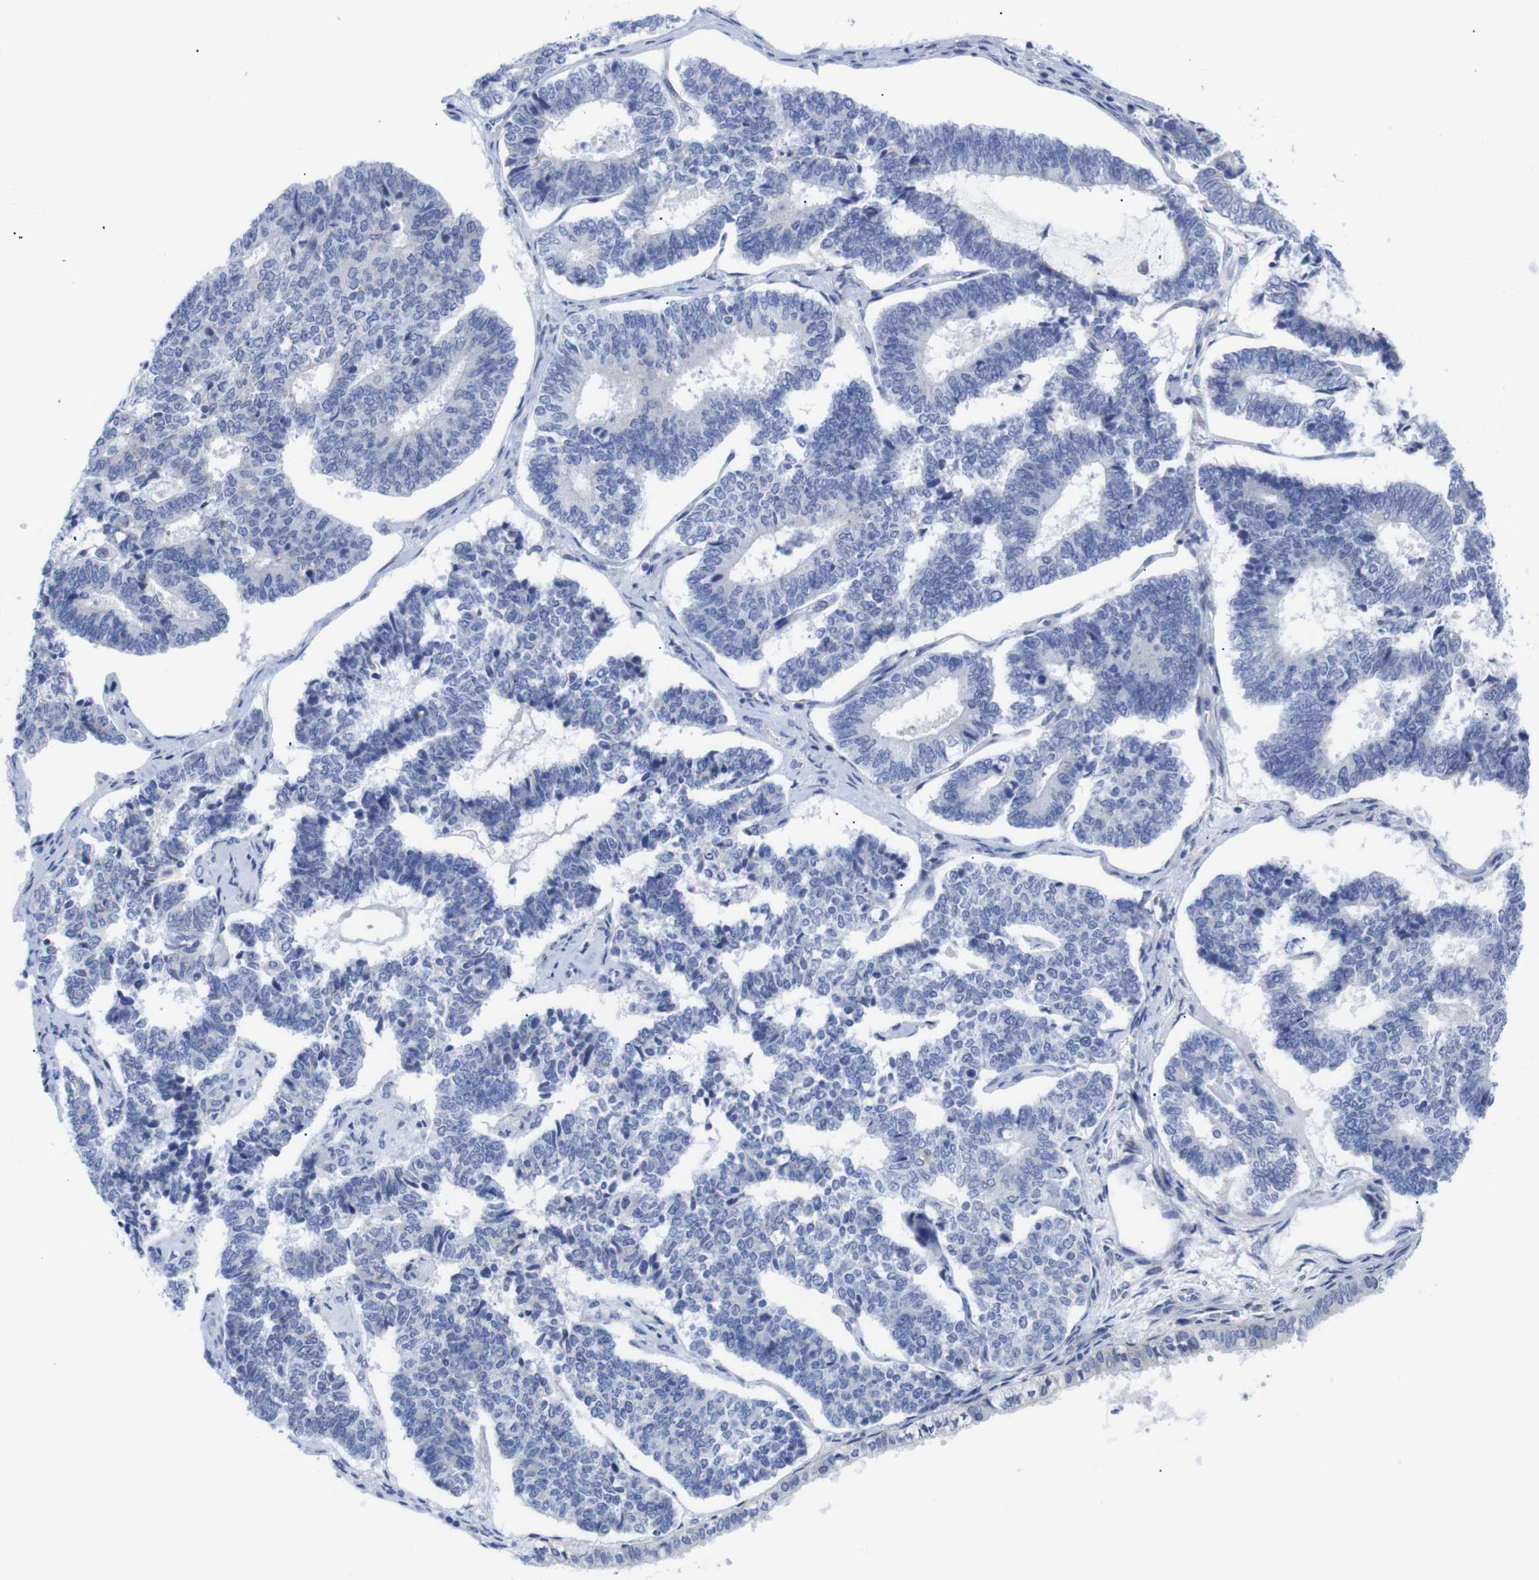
{"staining": {"intensity": "negative", "quantity": "none", "location": "none"}, "tissue": "endometrial cancer", "cell_type": "Tumor cells", "image_type": "cancer", "snomed": [{"axis": "morphology", "description": "Adenocarcinoma, NOS"}, {"axis": "topography", "description": "Endometrium"}], "caption": "The IHC histopathology image has no significant positivity in tumor cells of endometrial cancer tissue.", "gene": "LRRC55", "patient": {"sex": "female", "age": 70}}